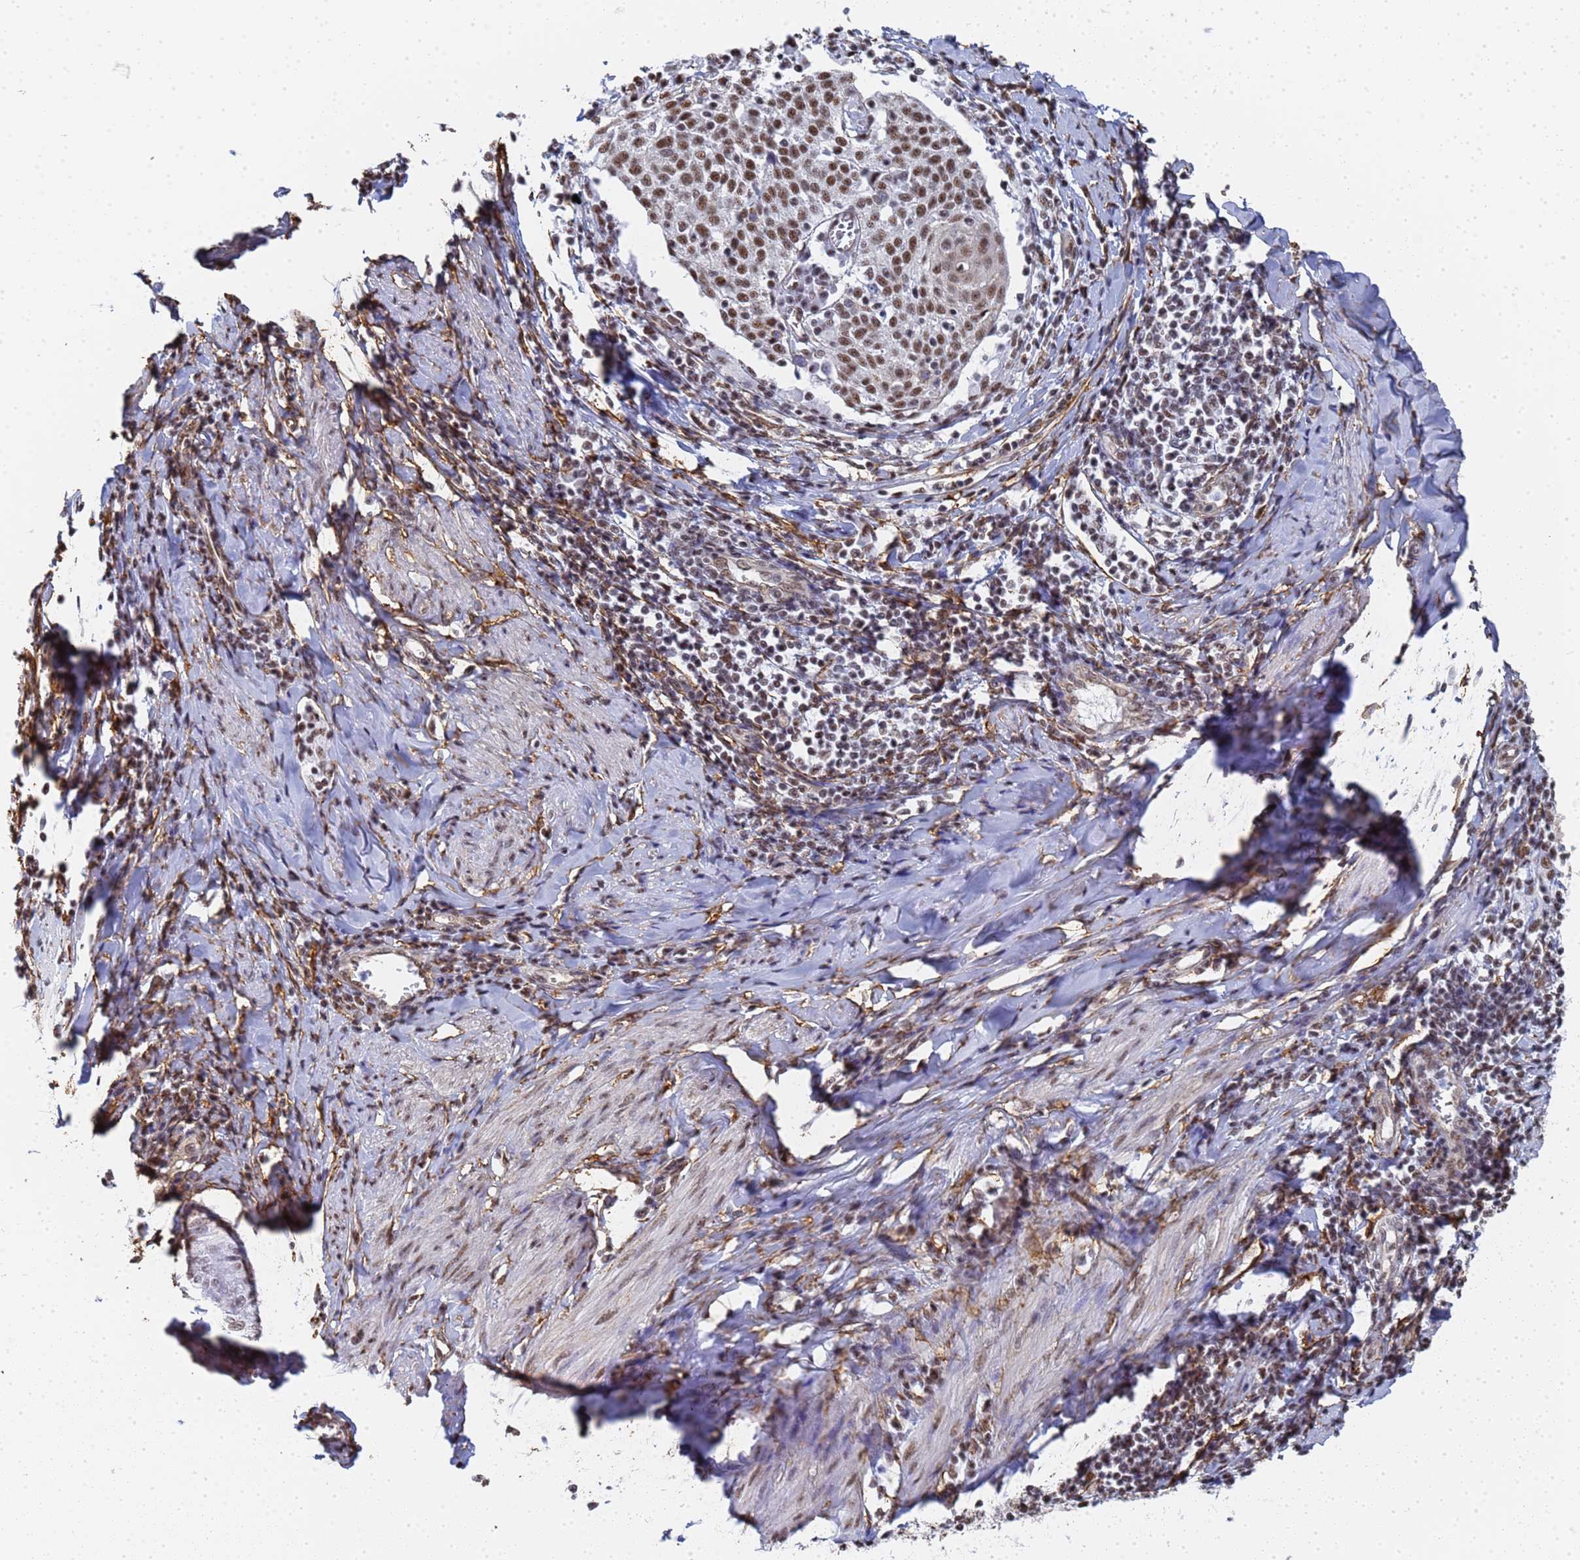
{"staining": {"intensity": "strong", "quantity": ">75%", "location": "nuclear"}, "tissue": "cervical cancer", "cell_type": "Tumor cells", "image_type": "cancer", "snomed": [{"axis": "morphology", "description": "Squamous cell carcinoma, NOS"}, {"axis": "topography", "description": "Cervix"}], "caption": "Immunohistochemistry image of human squamous cell carcinoma (cervical) stained for a protein (brown), which shows high levels of strong nuclear staining in about >75% of tumor cells.", "gene": "PRRT4", "patient": {"sex": "female", "age": 52}}